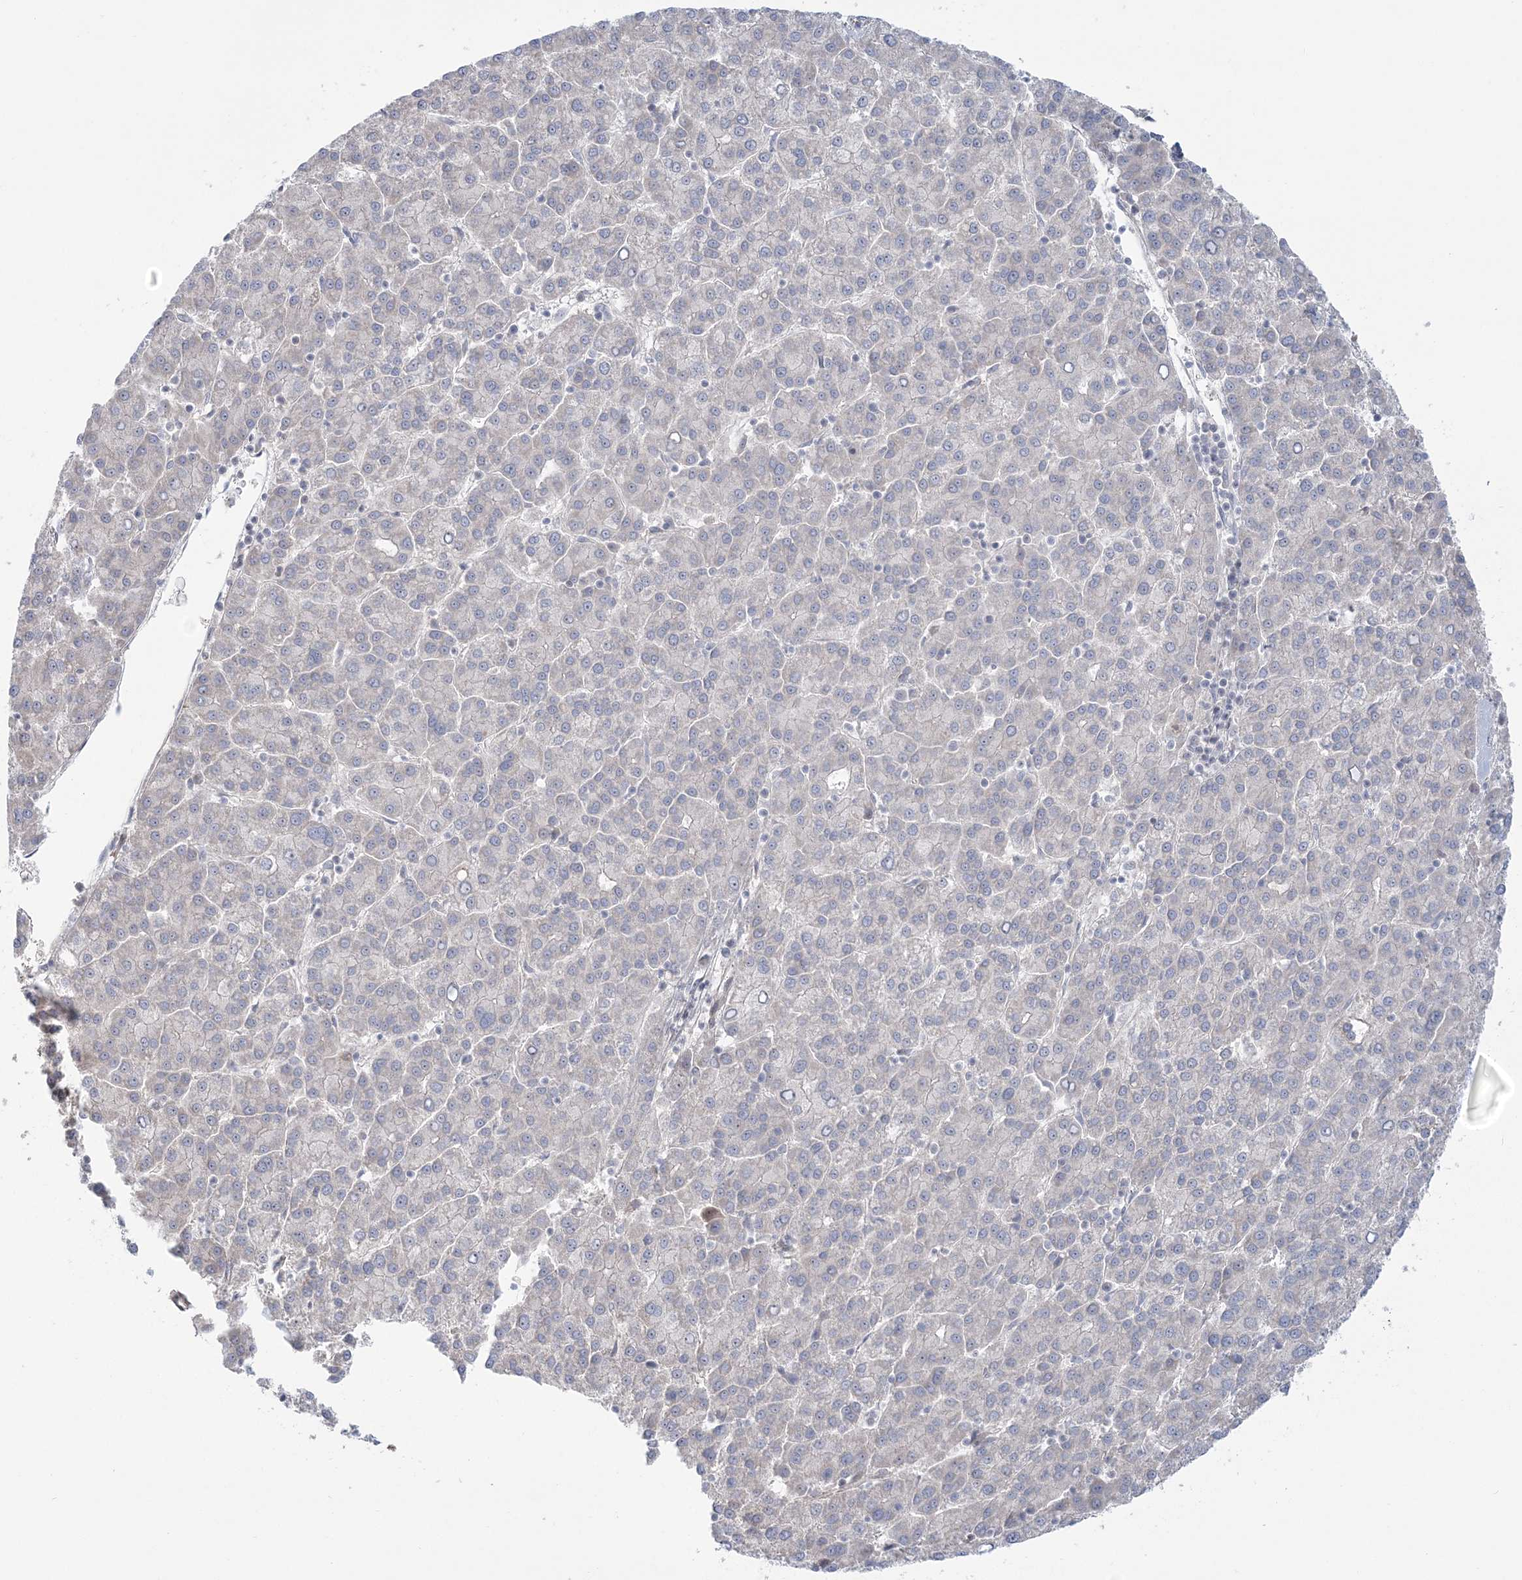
{"staining": {"intensity": "negative", "quantity": "none", "location": "none"}, "tissue": "liver cancer", "cell_type": "Tumor cells", "image_type": "cancer", "snomed": [{"axis": "morphology", "description": "Carcinoma, Hepatocellular, NOS"}, {"axis": "topography", "description": "Liver"}], "caption": "DAB immunohistochemical staining of human liver cancer (hepatocellular carcinoma) demonstrates no significant staining in tumor cells.", "gene": "NUDT9", "patient": {"sex": "female", "age": 58}}